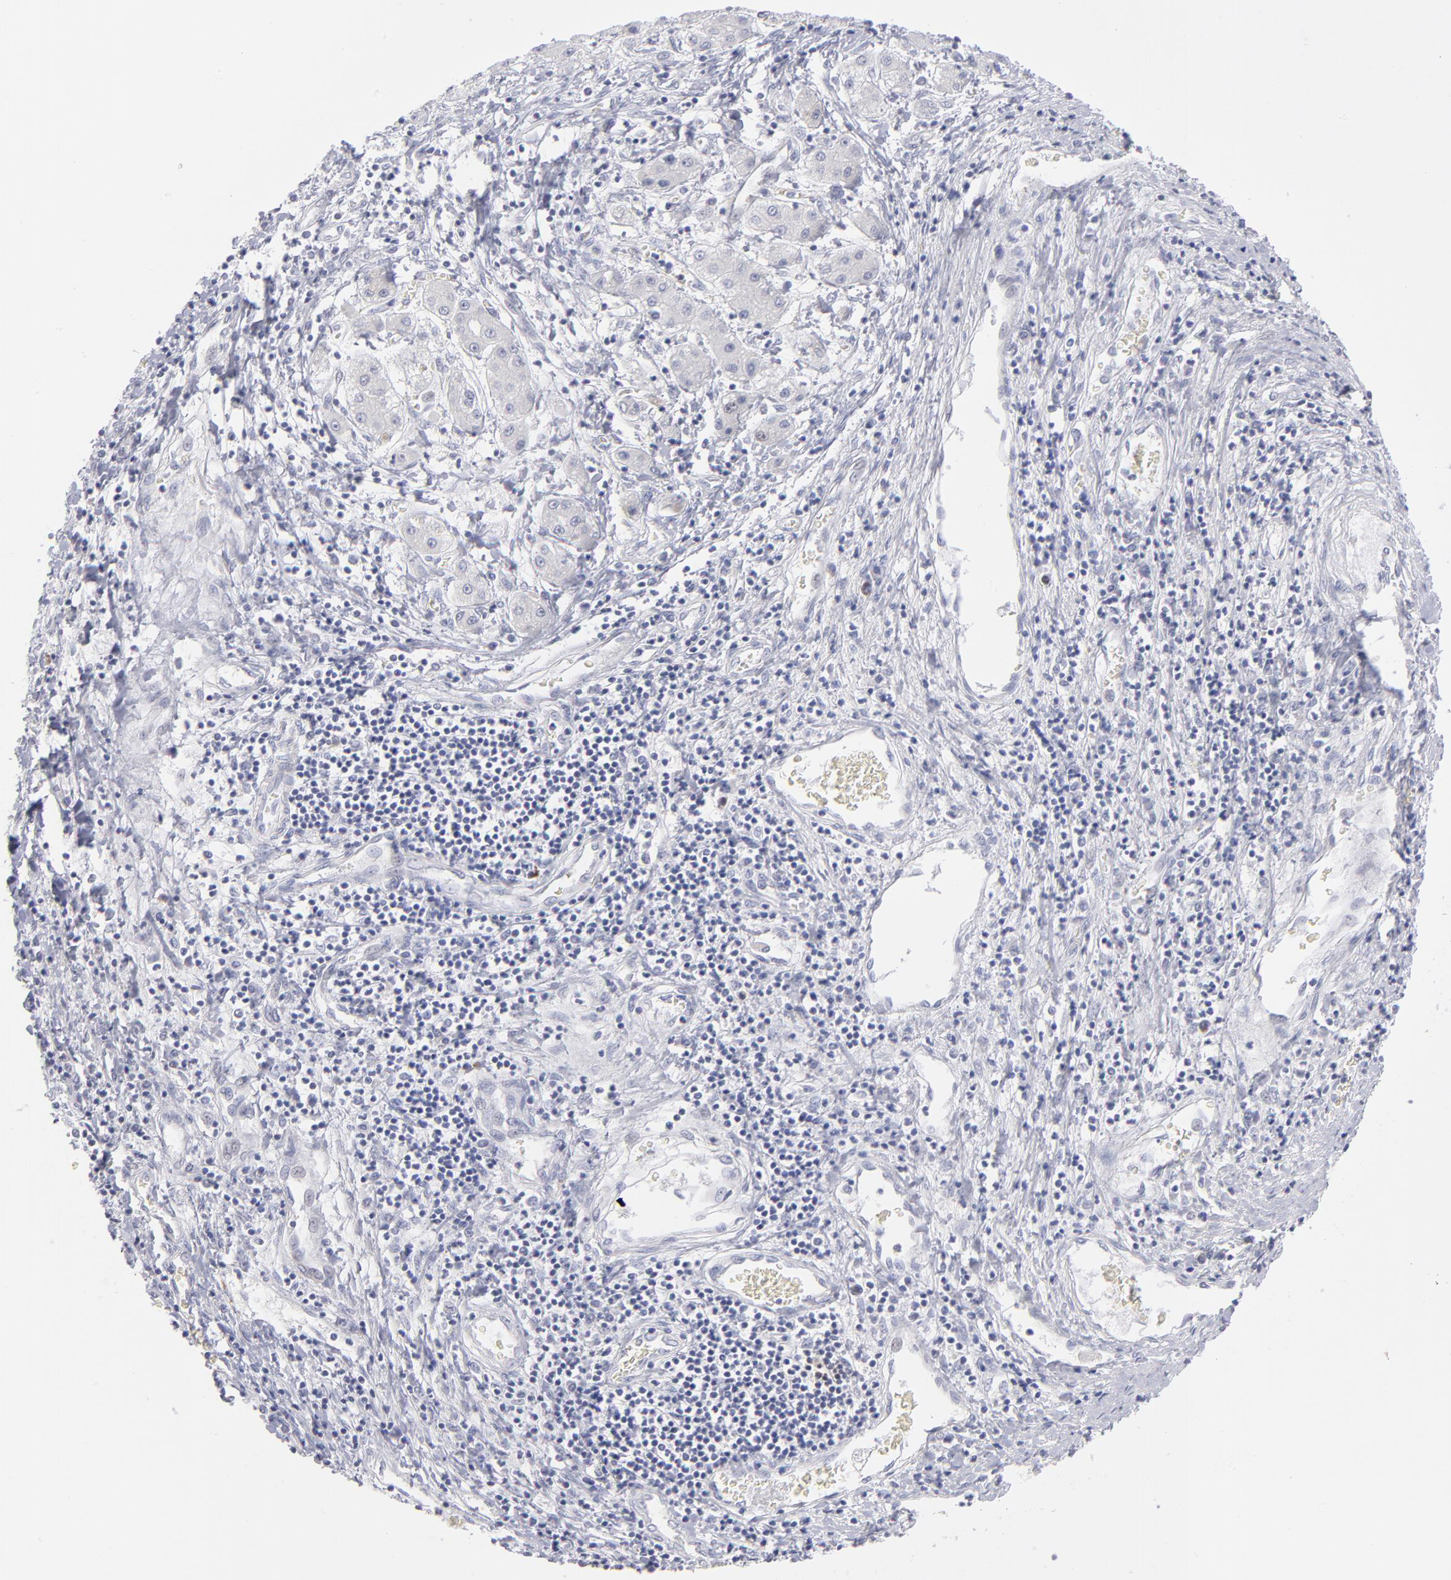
{"staining": {"intensity": "negative", "quantity": "none", "location": "none"}, "tissue": "liver cancer", "cell_type": "Tumor cells", "image_type": "cancer", "snomed": [{"axis": "morphology", "description": "Carcinoma, Hepatocellular, NOS"}, {"axis": "topography", "description": "Liver"}], "caption": "Liver cancer was stained to show a protein in brown. There is no significant positivity in tumor cells.", "gene": "MTHFD2", "patient": {"sex": "male", "age": 24}}